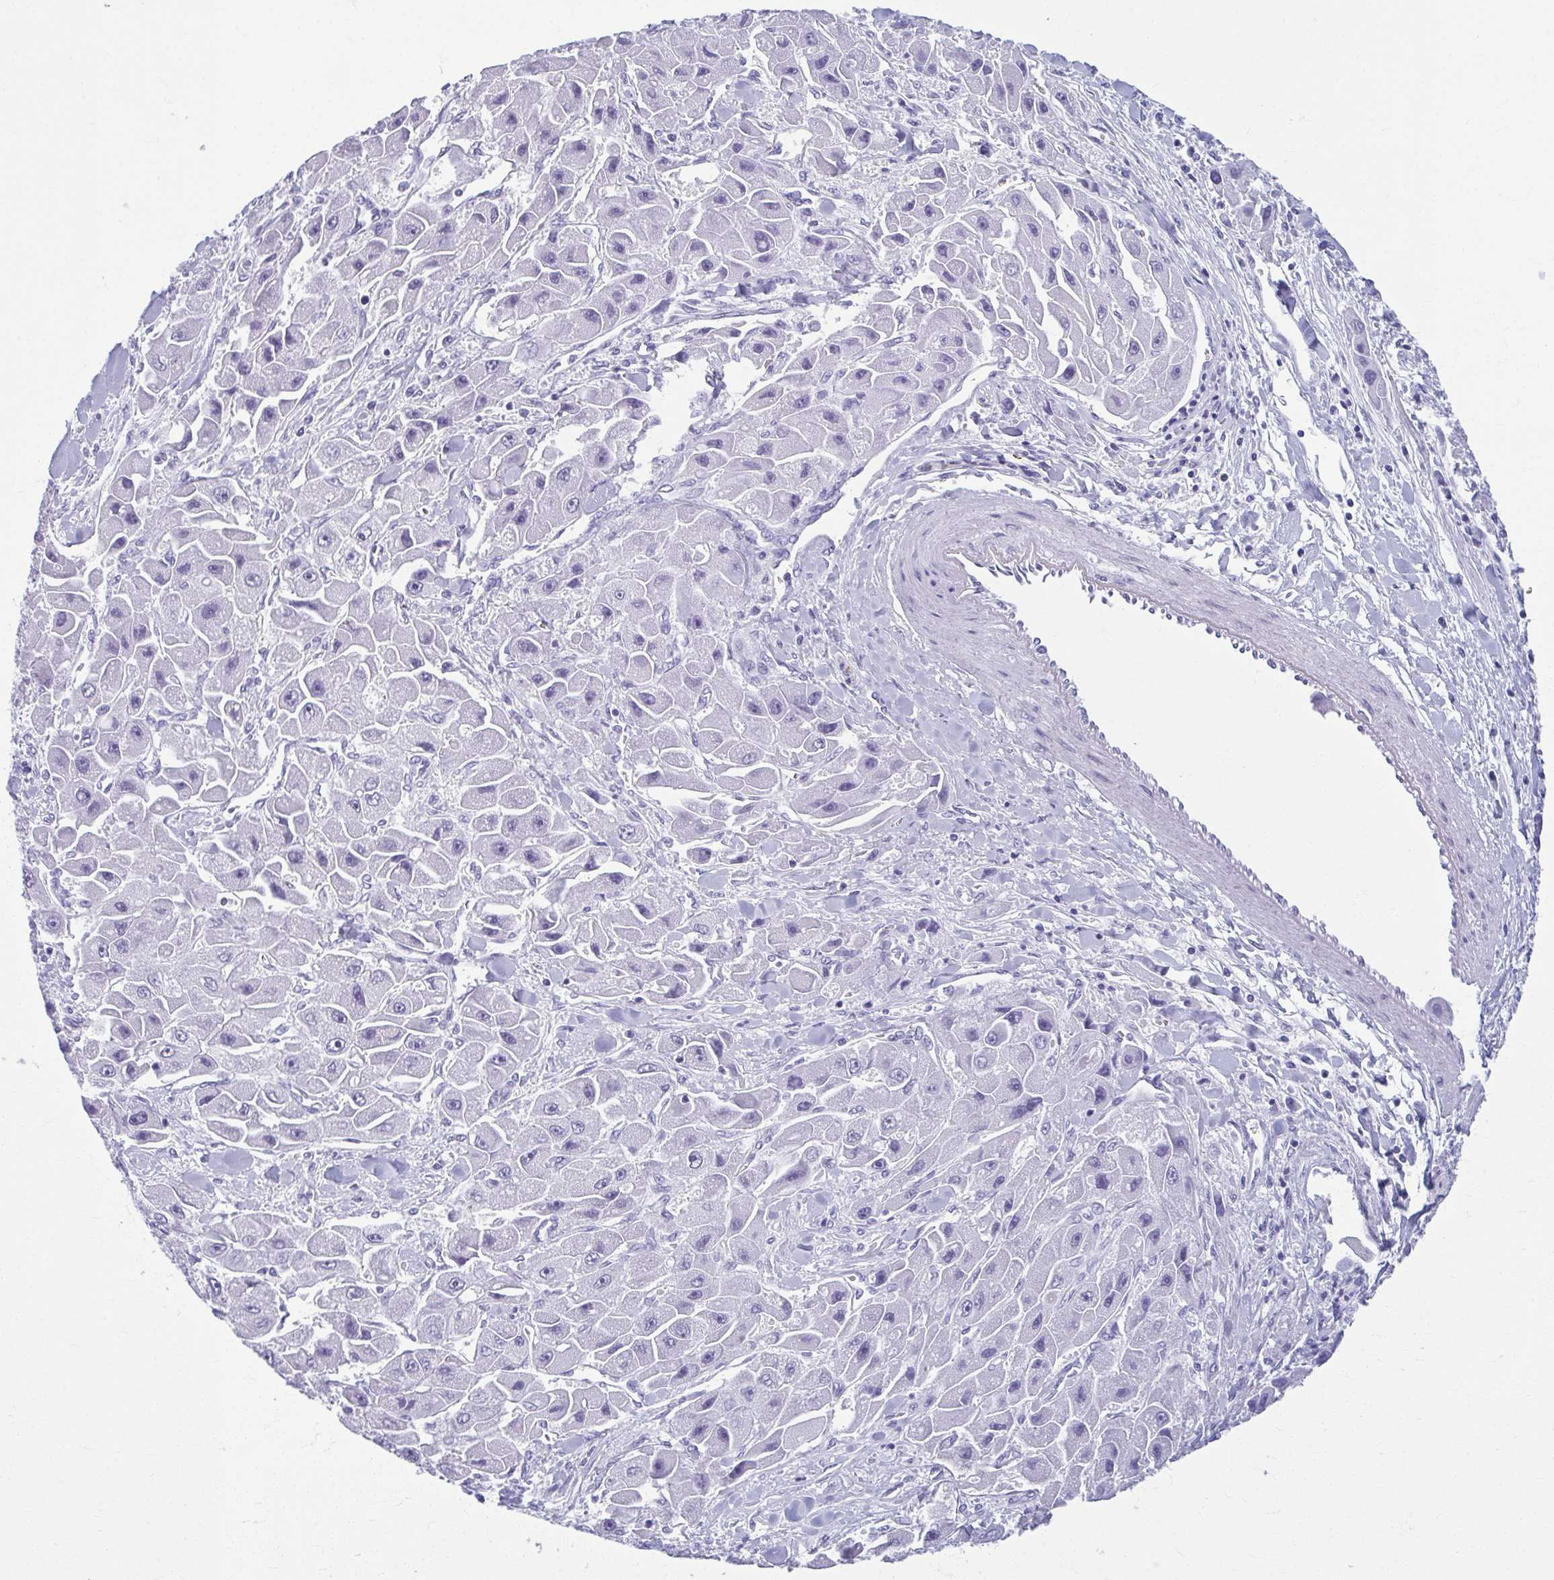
{"staining": {"intensity": "negative", "quantity": "none", "location": "none"}, "tissue": "liver cancer", "cell_type": "Tumor cells", "image_type": "cancer", "snomed": [{"axis": "morphology", "description": "Carcinoma, Hepatocellular, NOS"}, {"axis": "topography", "description": "Liver"}], "caption": "A high-resolution photomicrograph shows immunohistochemistry (IHC) staining of hepatocellular carcinoma (liver), which exhibits no significant expression in tumor cells. (DAB (3,3'-diaminobenzidine) immunohistochemistry (IHC), high magnification).", "gene": "TCEAL3", "patient": {"sex": "male", "age": 24}}